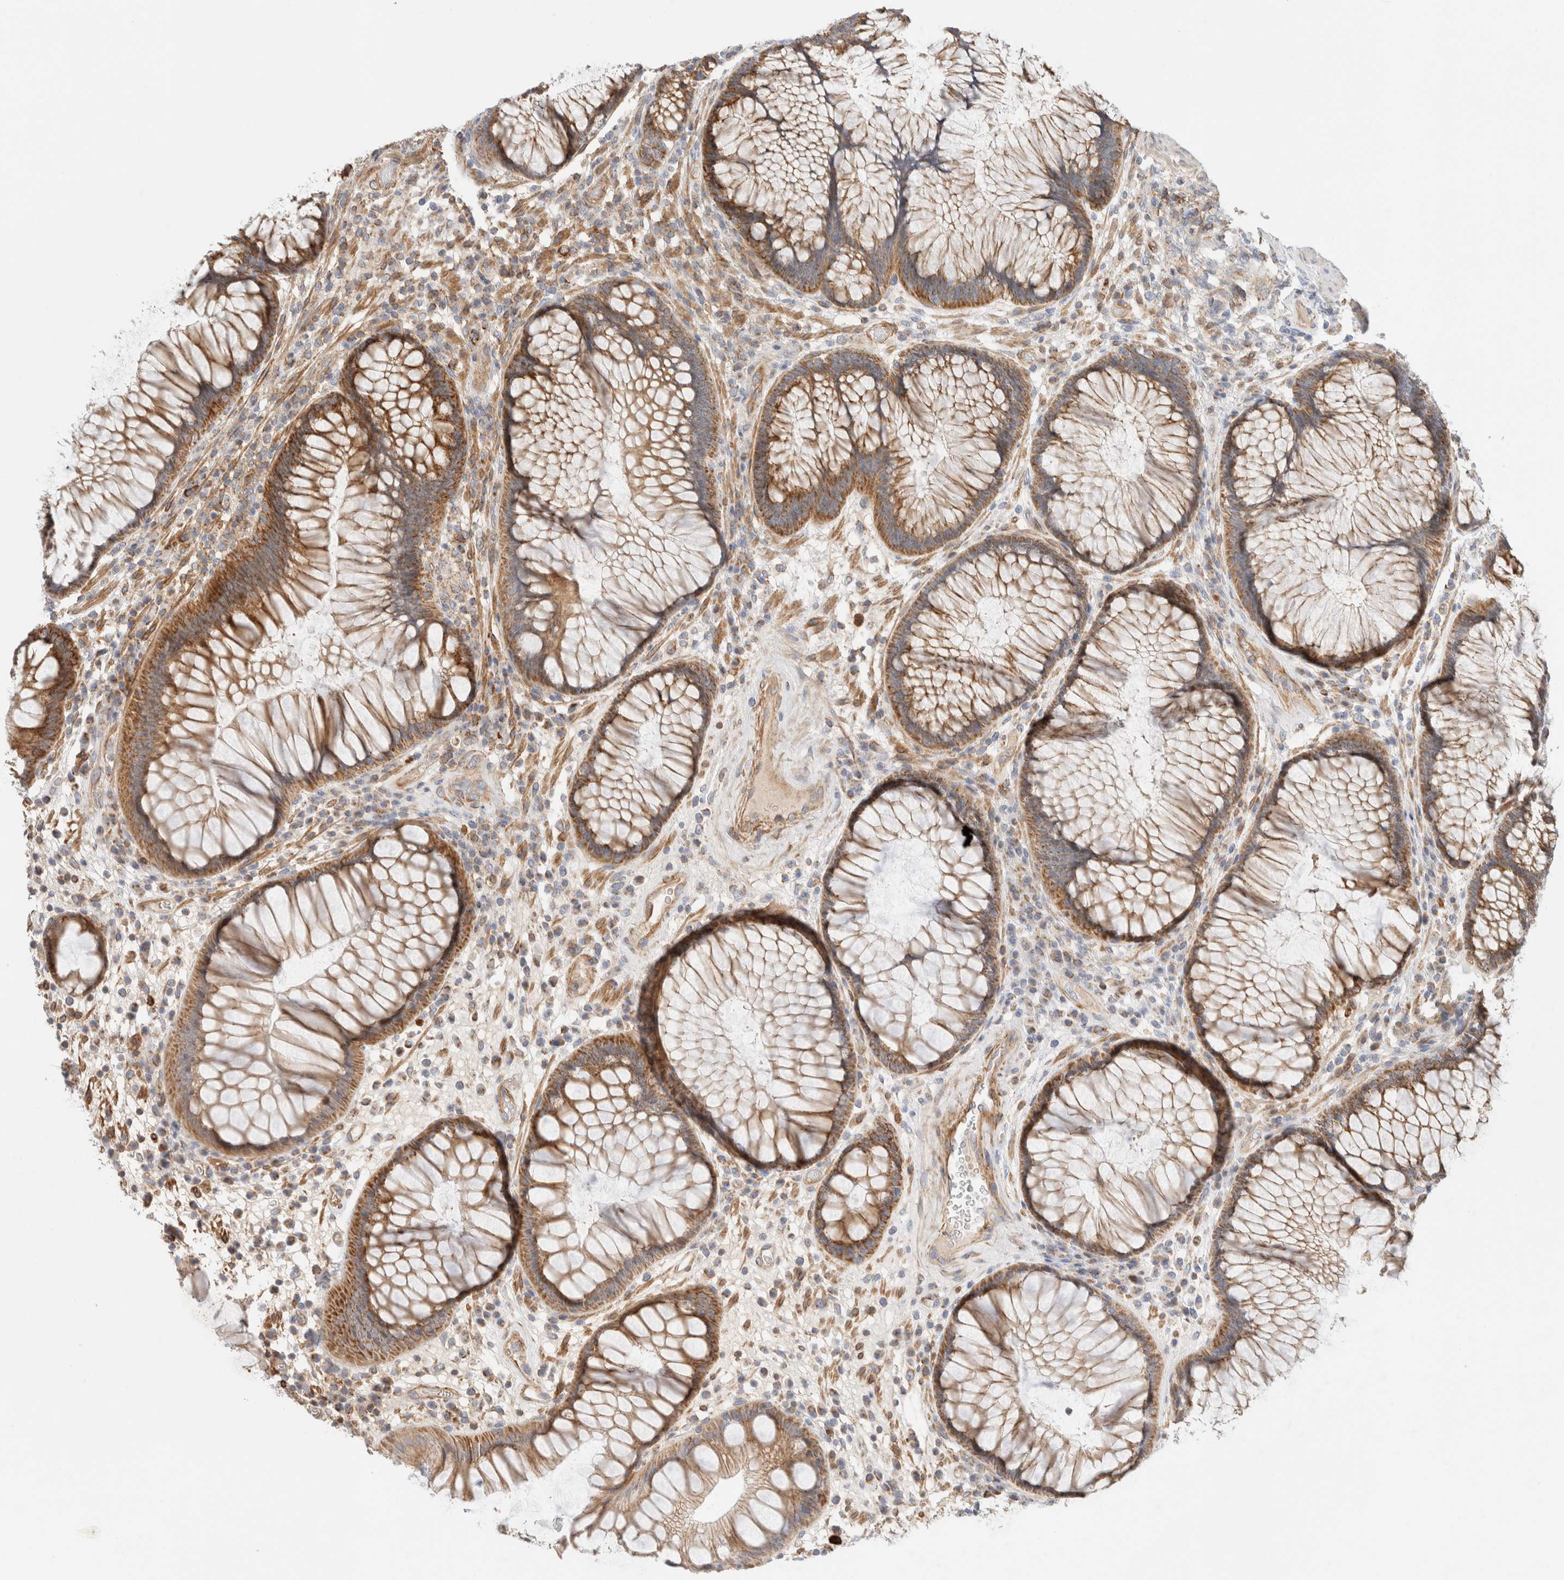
{"staining": {"intensity": "moderate", "quantity": ">75%", "location": "cytoplasmic/membranous"}, "tissue": "rectum", "cell_type": "Glandular cells", "image_type": "normal", "snomed": [{"axis": "morphology", "description": "Normal tissue, NOS"}, {"axis": "topography", "description": "Rectum"}], "caption": "Rectum was stained to show a protein in brown. There is medium levels of moderate cytoplasmic/membranous staining in approximately >75% of glandular cells. The protein is stained brown, and the nuclei are stained in blue (DAB IHC with brightfield microscopy, high magnification).", "gene": "MRM3", "patient": {"sex": "male", "age": 51}}